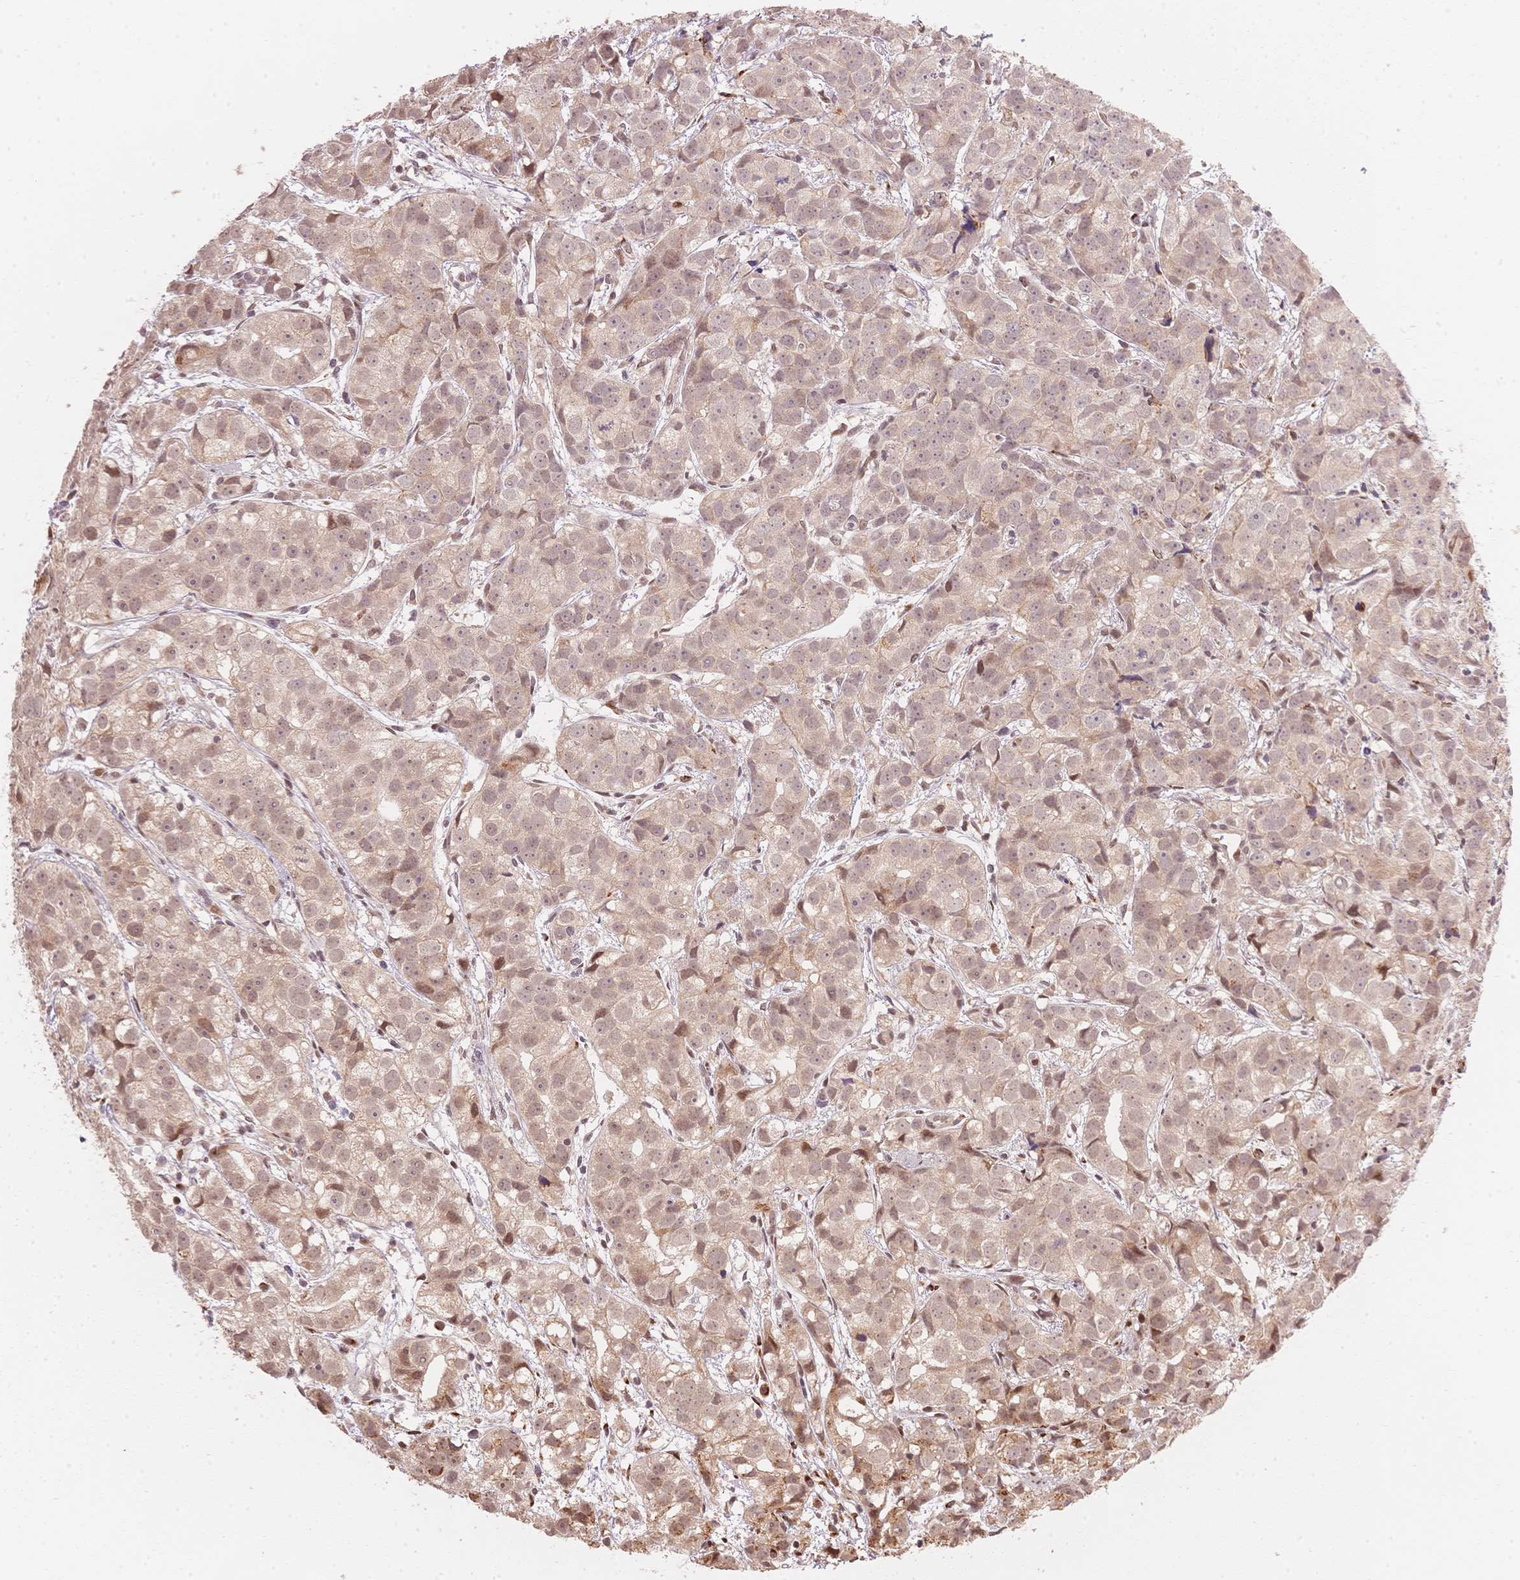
{"staining": {"intensity": "weak", "quantity": "25%-75%", "location": "cytoplasmic/membranous,nuclear"}, "tissue": "prostate cancer", "cell_type": "Tumor cells", "image_type": "cancer", "snomed": [{"axis": "morphology", "description": "Adenocarcinoma, High grade"}, {"axis": "topography", "description": "Prostate"}], "caption": "Immunohistochemical staining of human prostate high-grade adenocarcinoma demonstrates low levels of weak cytoplasmic/membranous and nuclear protein staining in about 25%-75% of tumor cells.", "gene": "STK39", "patient": {"sex": "male", "age": 68}}